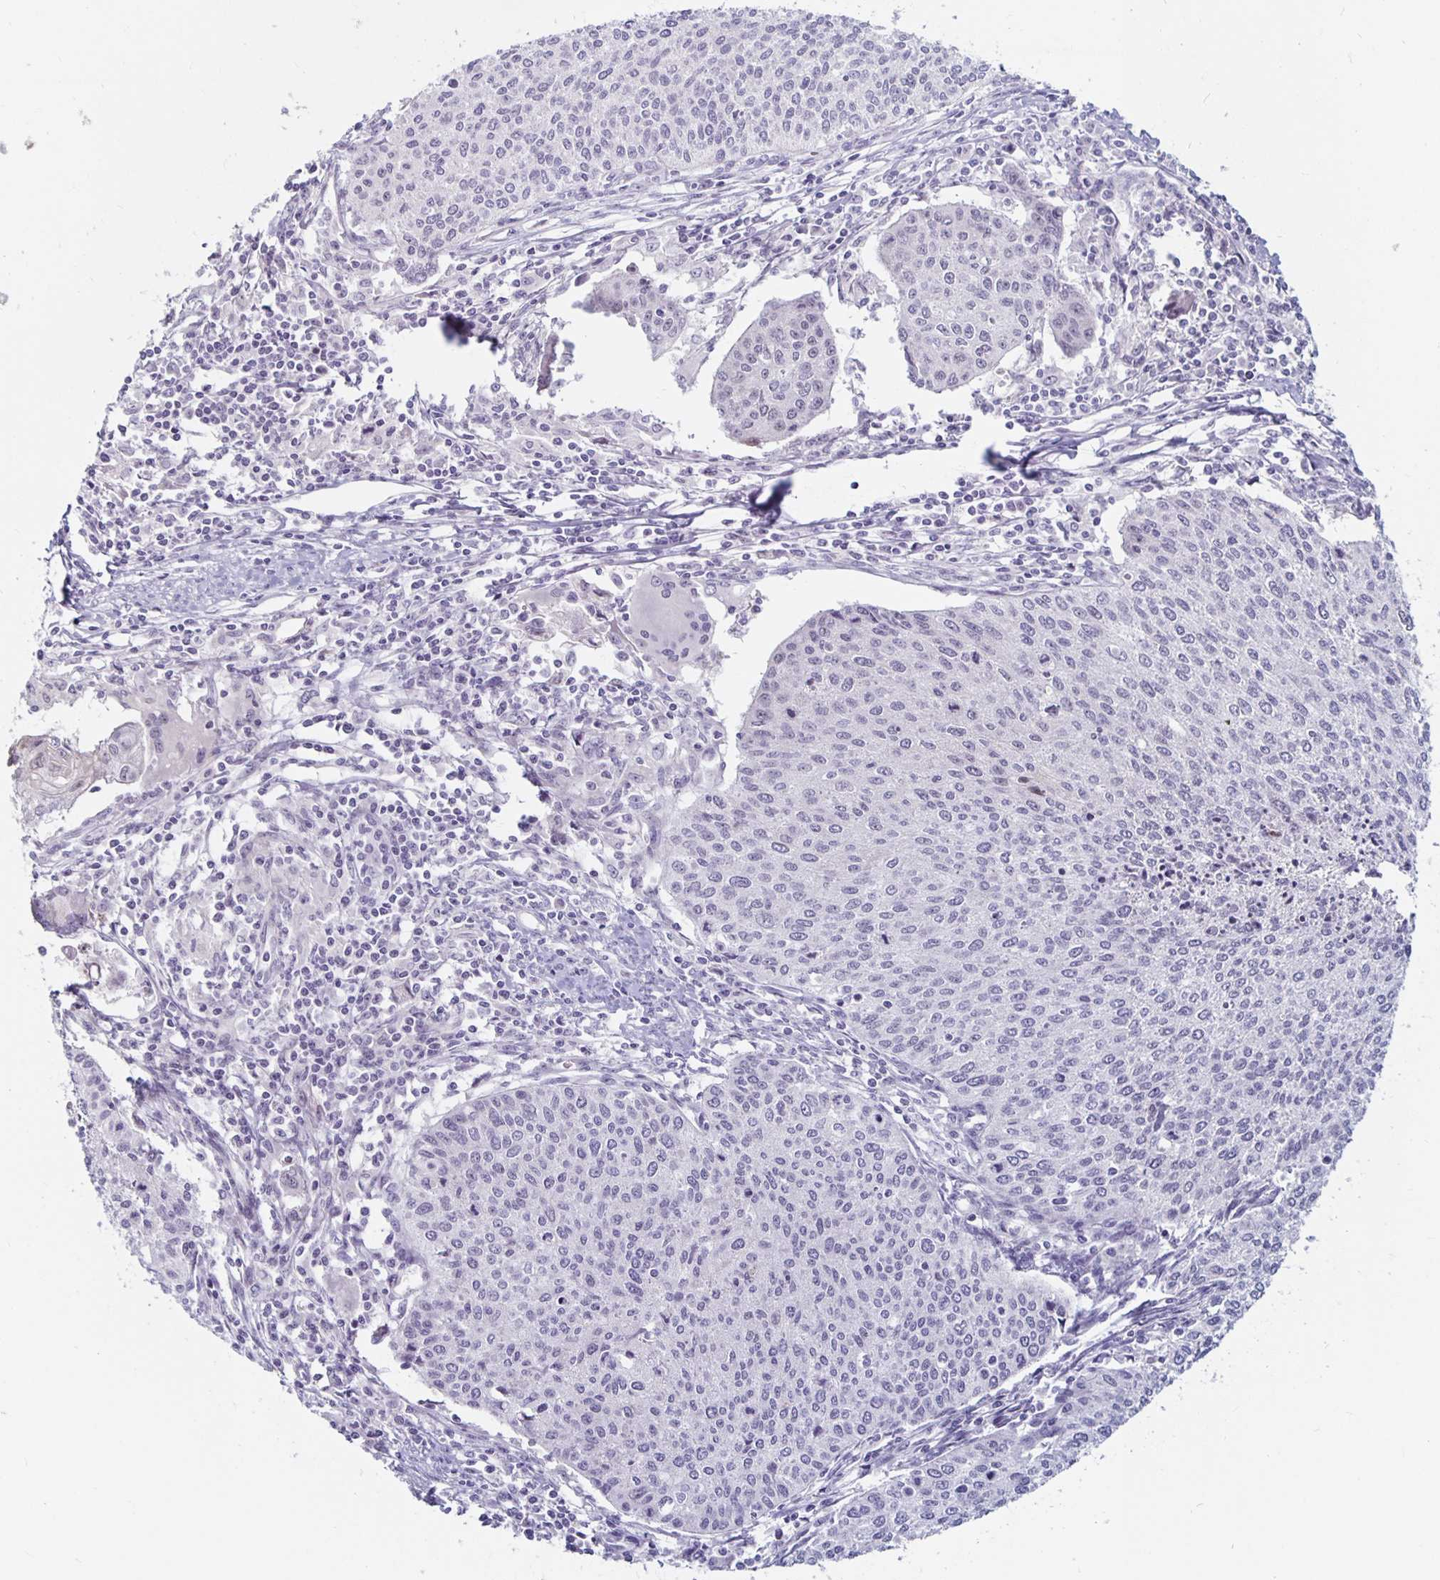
{"staining": {"intensity": "negative", "quantity": "none", "location": "none"}, "tissue": "cervical cancer", "cell_type": "Tumor cells", "image_type": "cancer", "snomed": [{"axis": "morphology", "description": "Squamous cell carcinoma, NOS"}, {"axis": "topography", "description": "Cervix"}], "caption": "Tumor cells show no significant protein positivity in cervical cancer (squamous cell carcinoma).", "gene": "NUP85", "patient": {"sex": "female", "age": 38}}